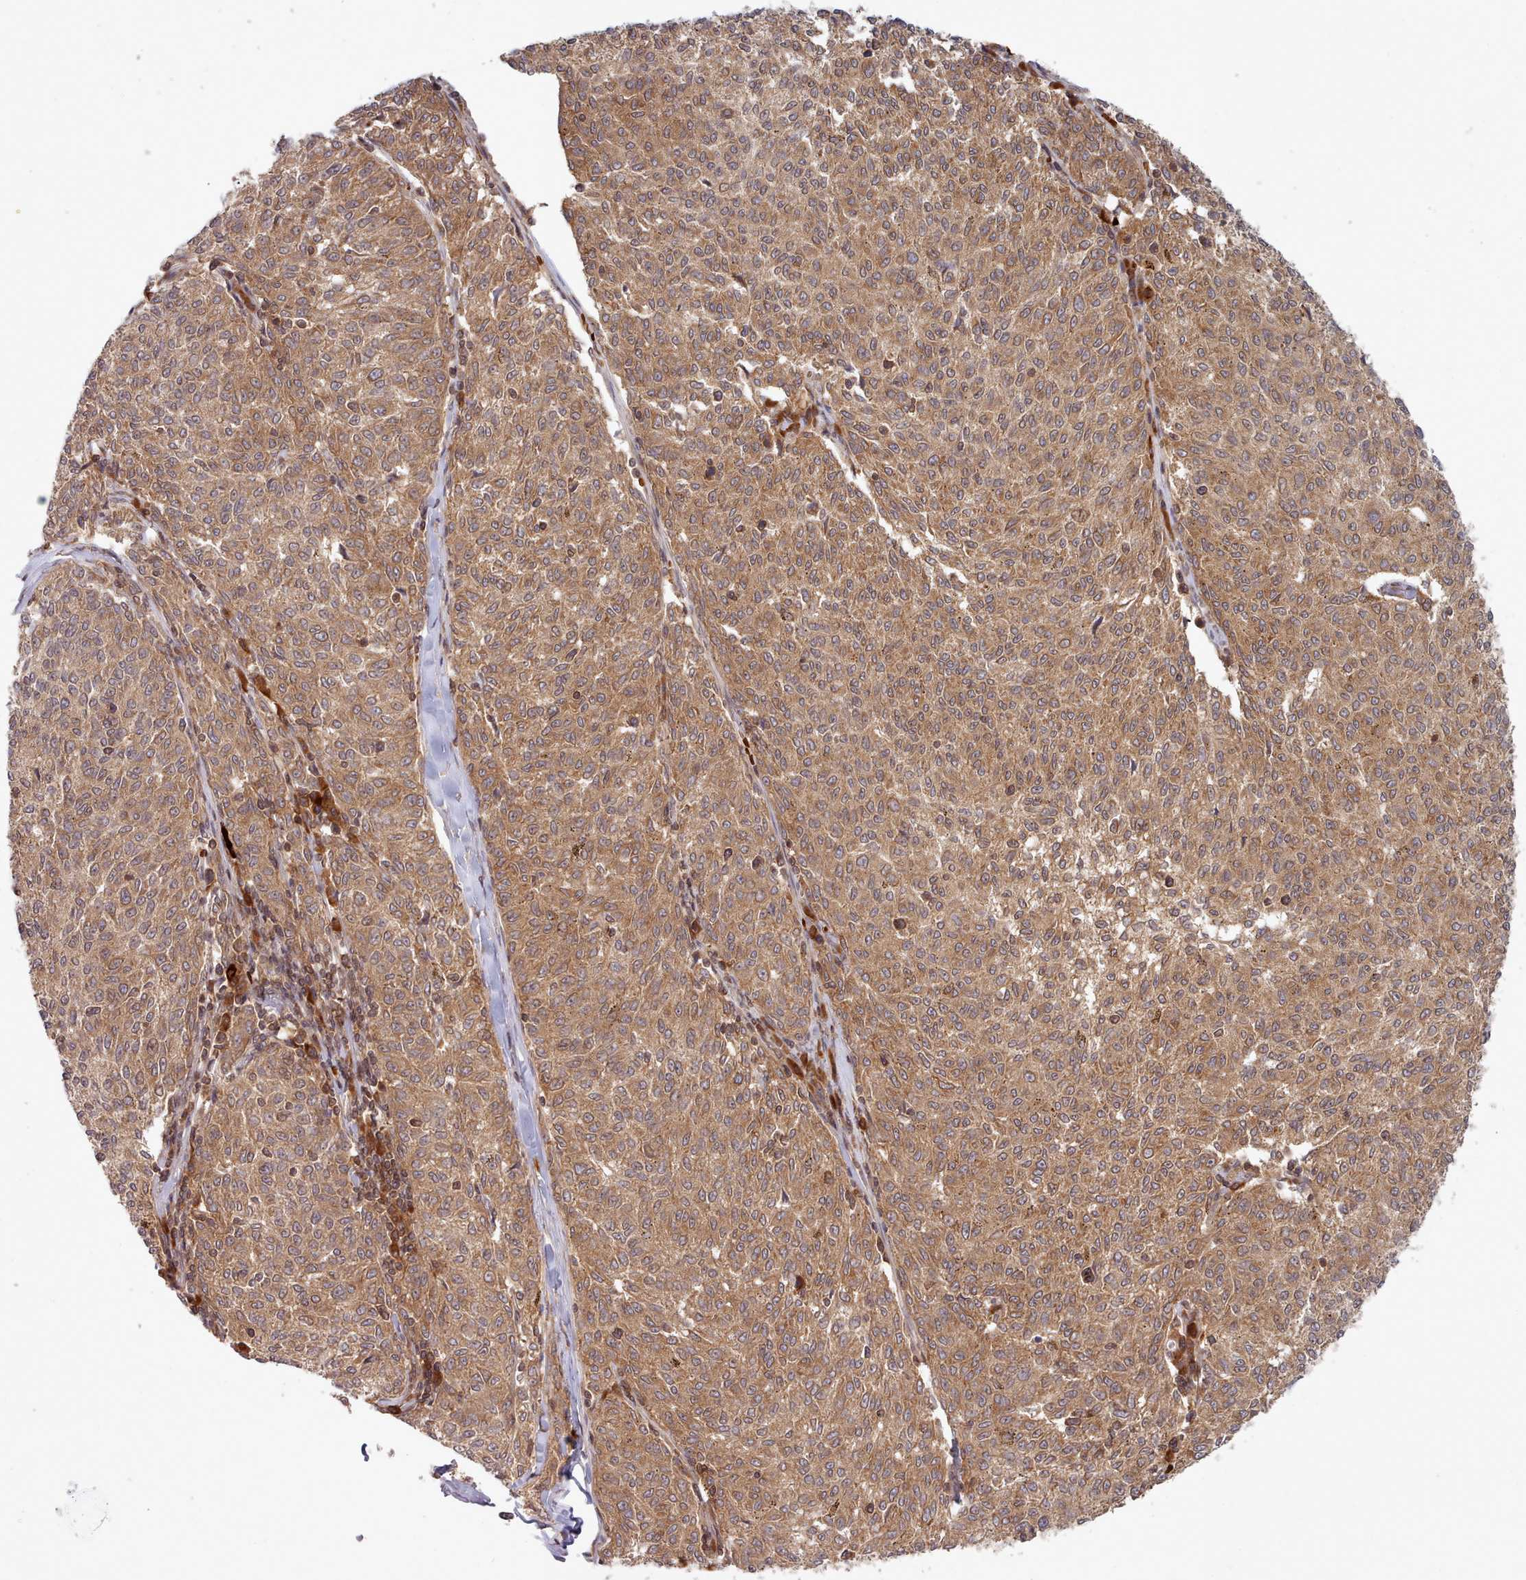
{"staining": {"intensity": "moderate", "quantity": ">75%", "location": "cytoplasmic/membranous"}, "tissue": "melanoma", "cell_type": "Tumor cells", "image_type": "cancer", "snomed": [{"axis": "morphology", "description": "Malignant melanoma, NOS"}, {"axis": "topography", "description": "Skin"}], "caption": "Immunohistochemical staining of human melanoma exhibits moderate cytoplasmic/membranous protein positivity in approximately >75% of tumor cells.", "gene": "UBE2G1", "patient": {"sex": "female", "age": 72}}